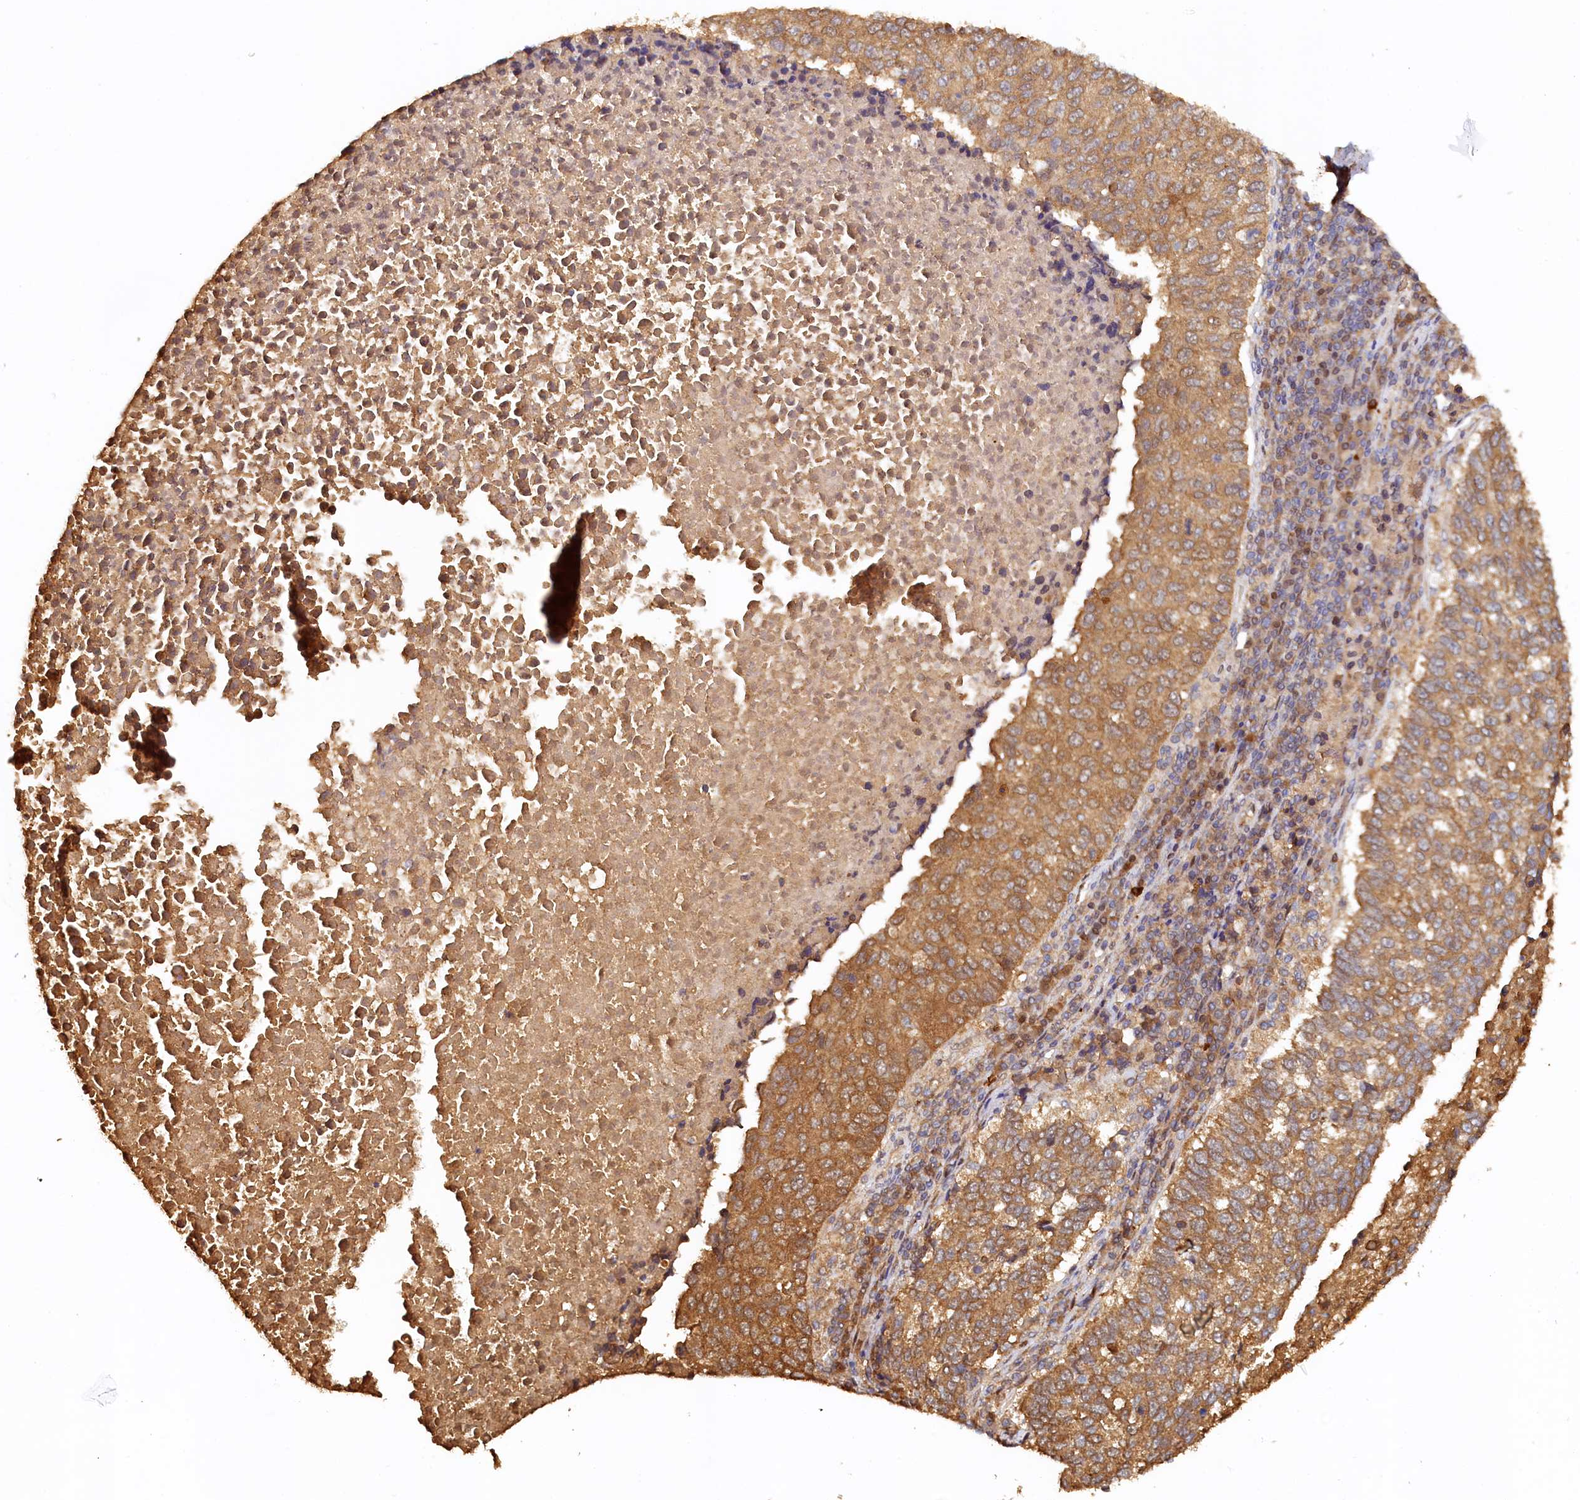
{"staining": {"intensity": "moderate", "quantity": ">75%", "location": "cytoplasmic/membranous"}, "tissue": "lung cancer", "cell_type": "Tumor cells", "image_type": "cancer", "snomed": [{"axis": "morphology", "description": "Squamous cell carcinoma, NOS"}, {"axis": "topography", "description": "Lung"}], "caption": "Lung cancer (squamous cell carcinoma) stained for a protein (brown) displays moderate cytoplasmic/membranous positive staining in approximately >75% of tumor cells.", "gene": "UBL7", "patient": {"sex": "male", "age": 73}}